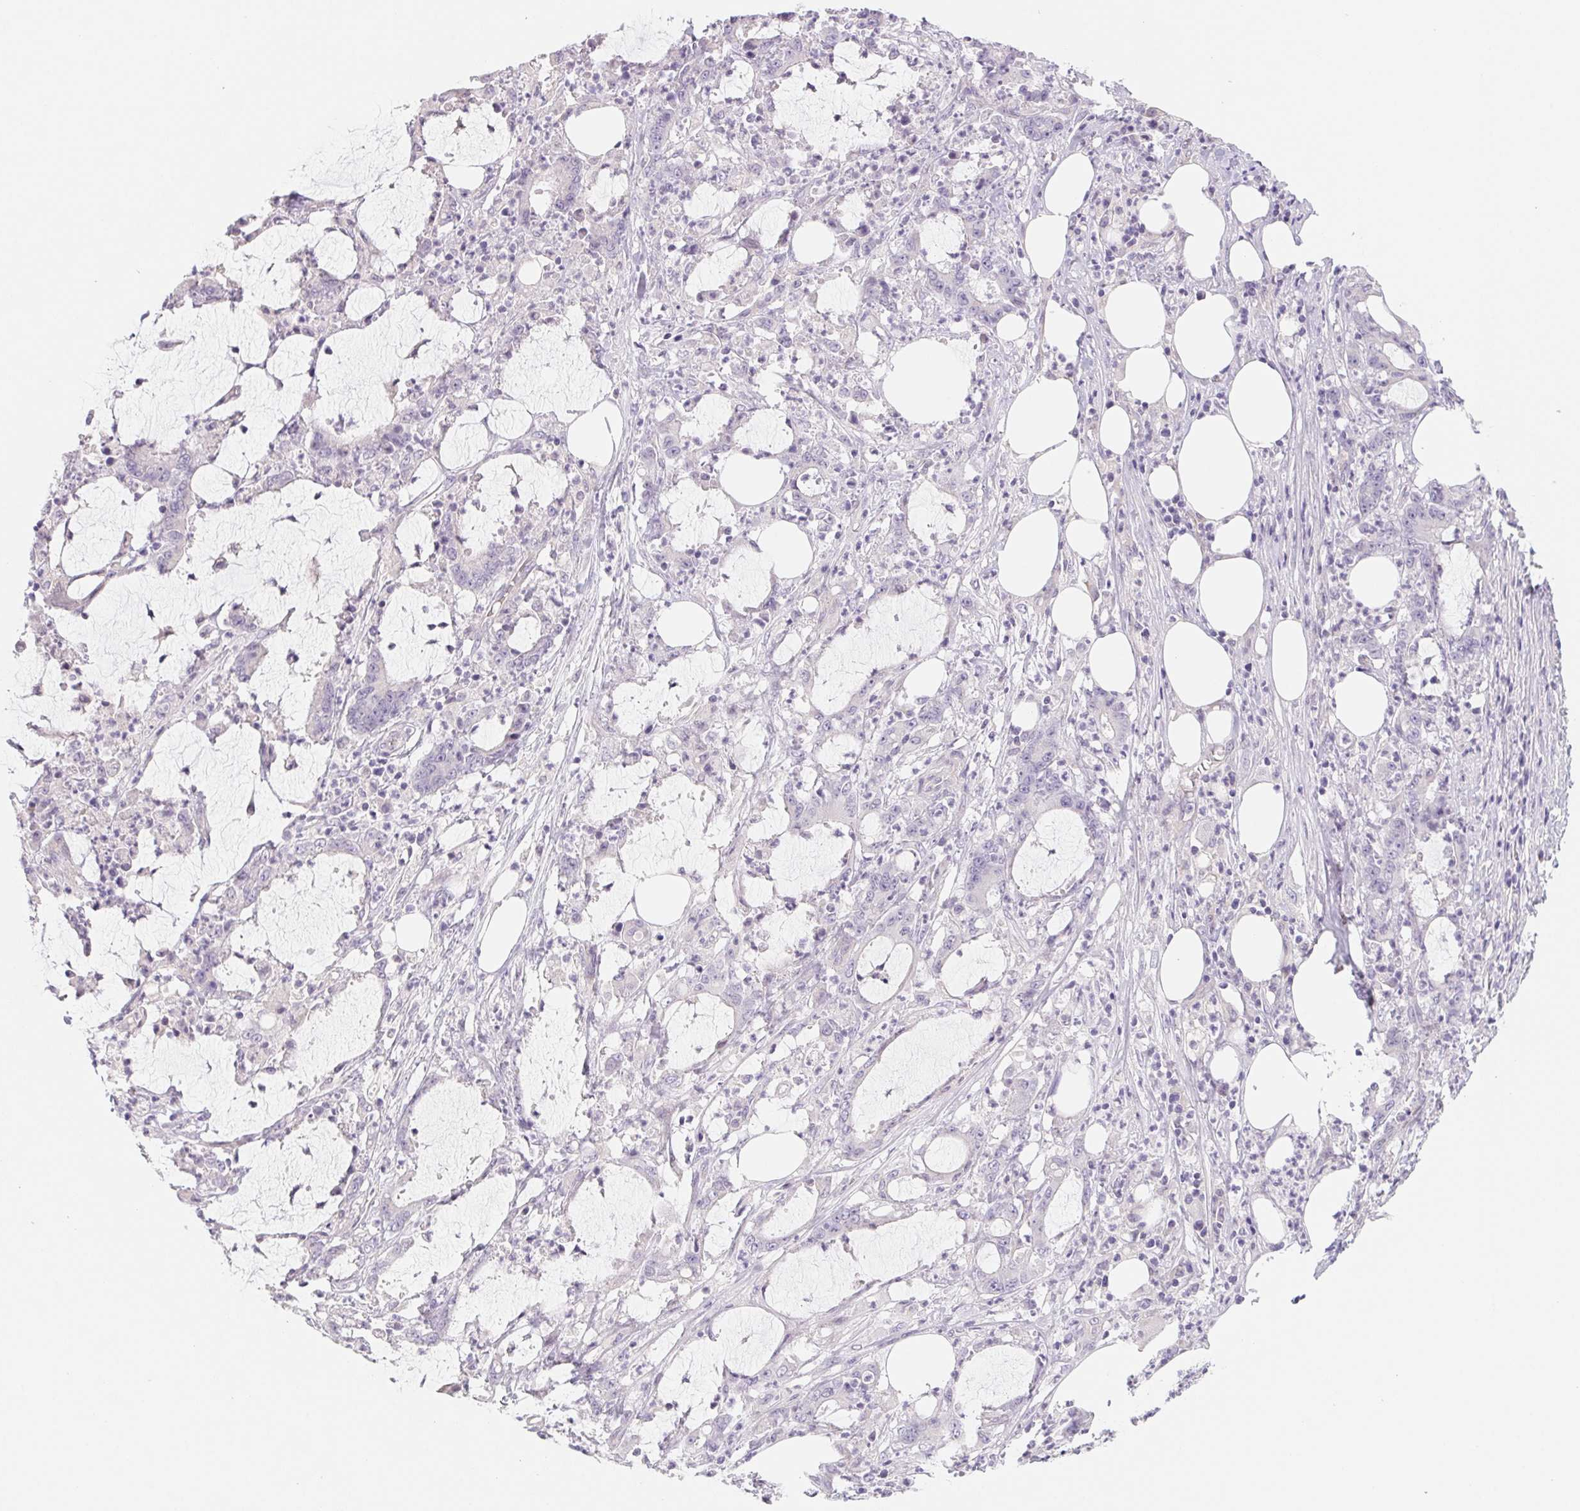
{"staining": {"intensity": "negative", "quantity": "none", "location": "none"}, "tissue": "stomach cancer", "cell_type": "Tumor cells", "image_type": "cancer", "snomed": [{"axis": "morphology", "description": "Adenocarcinoma, NOS"}, {"axis": "topography", "description": "Stomach, upper"}], "caption": "IHC micrograph of human stomach adenocarcinoma stained for a protein (brown), which displays no expression in tumor cells.", "gene": "CTNND2", "patient": {"sex": "male", "age": 68}}